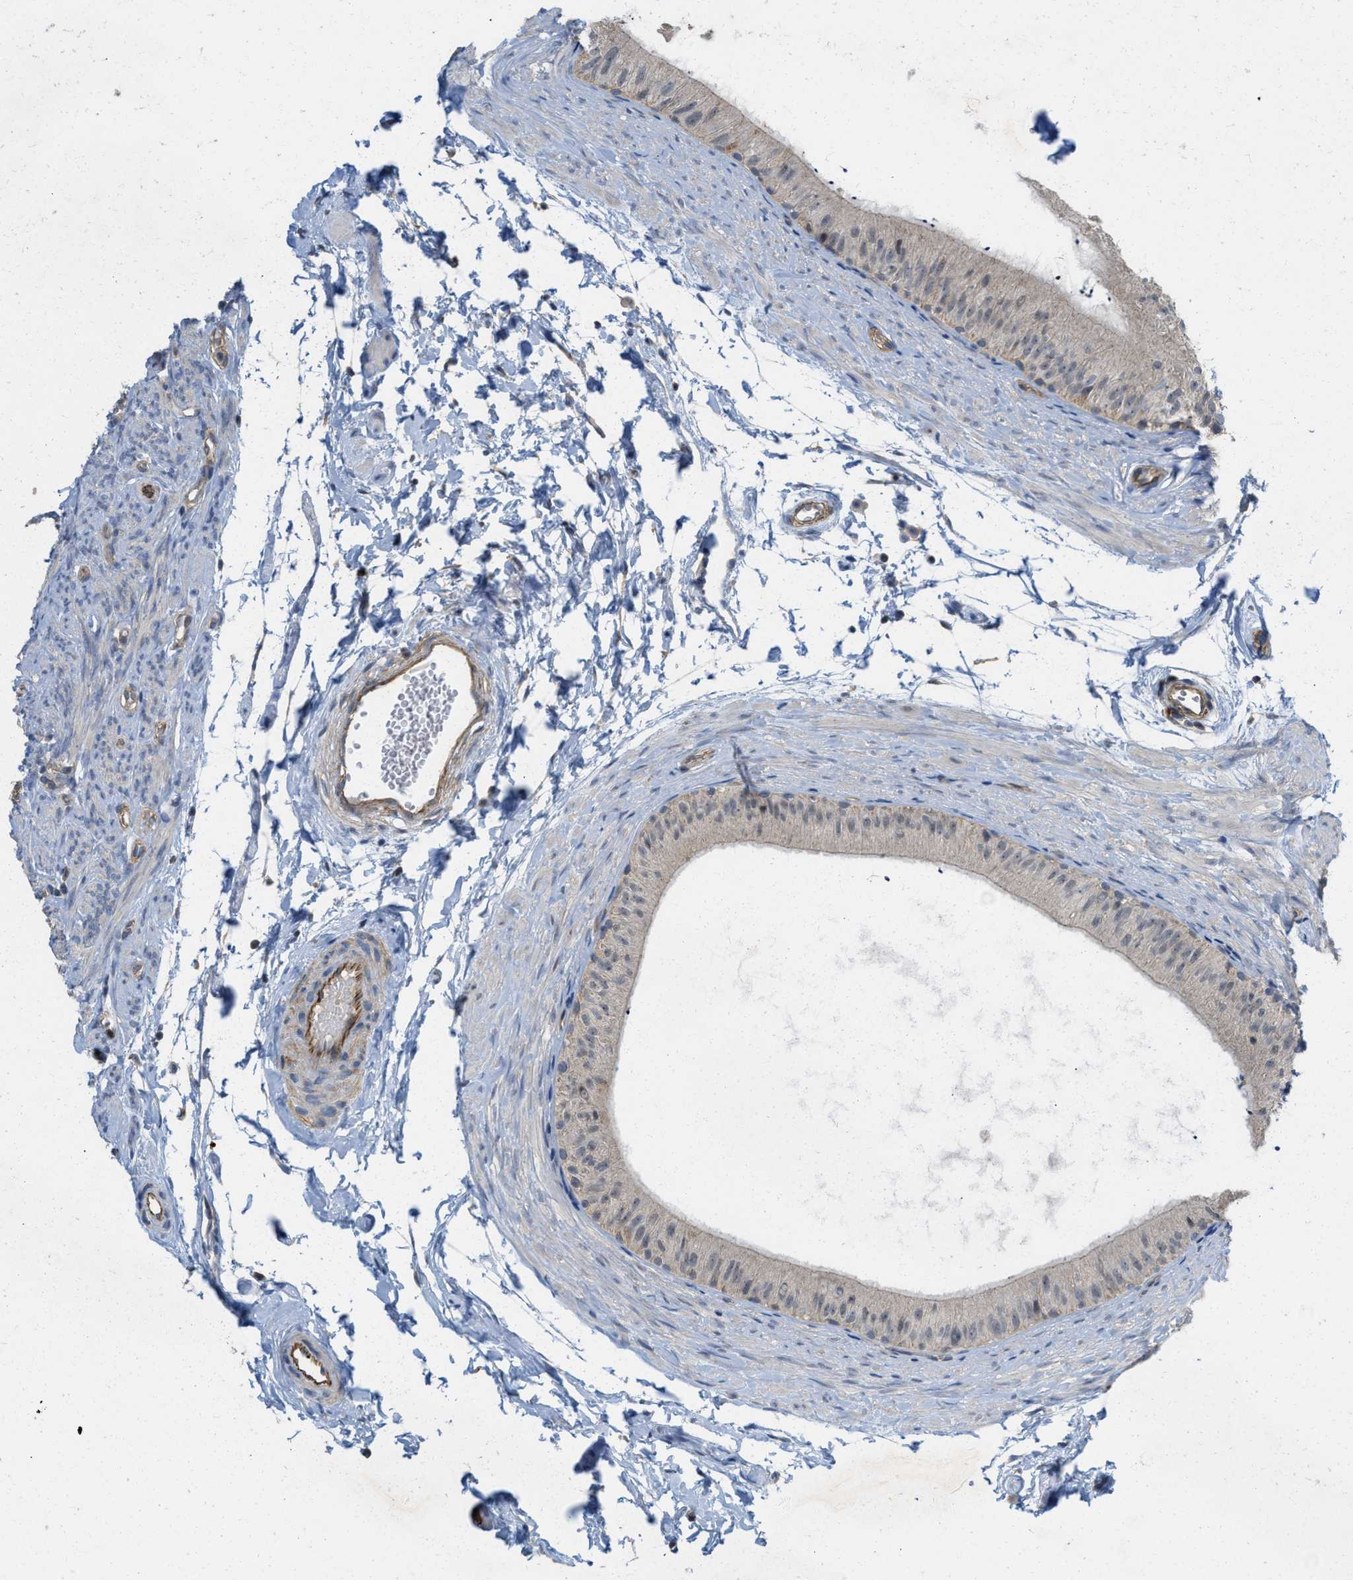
{"staining": {"intensity": "weak", "quantity": "<25%", "location": "cytoplasmic/membranous"}, "tissue": "epididymis", "cell_type": "Glandular cells", "image_type": "normal", "snomed": [{"axis": "morphology", "description": "Normal tissue, NOS"}, {"axis": "topography", "description": "Epididymis"}], "caption": "The micrograph shows no significant positivity in glandular cells of epididymis. (DAB immunohistochemistry (IHC), high magnification).", "gene": "NAPEPLD", "patient": {"sex": "male", "age": 56}}